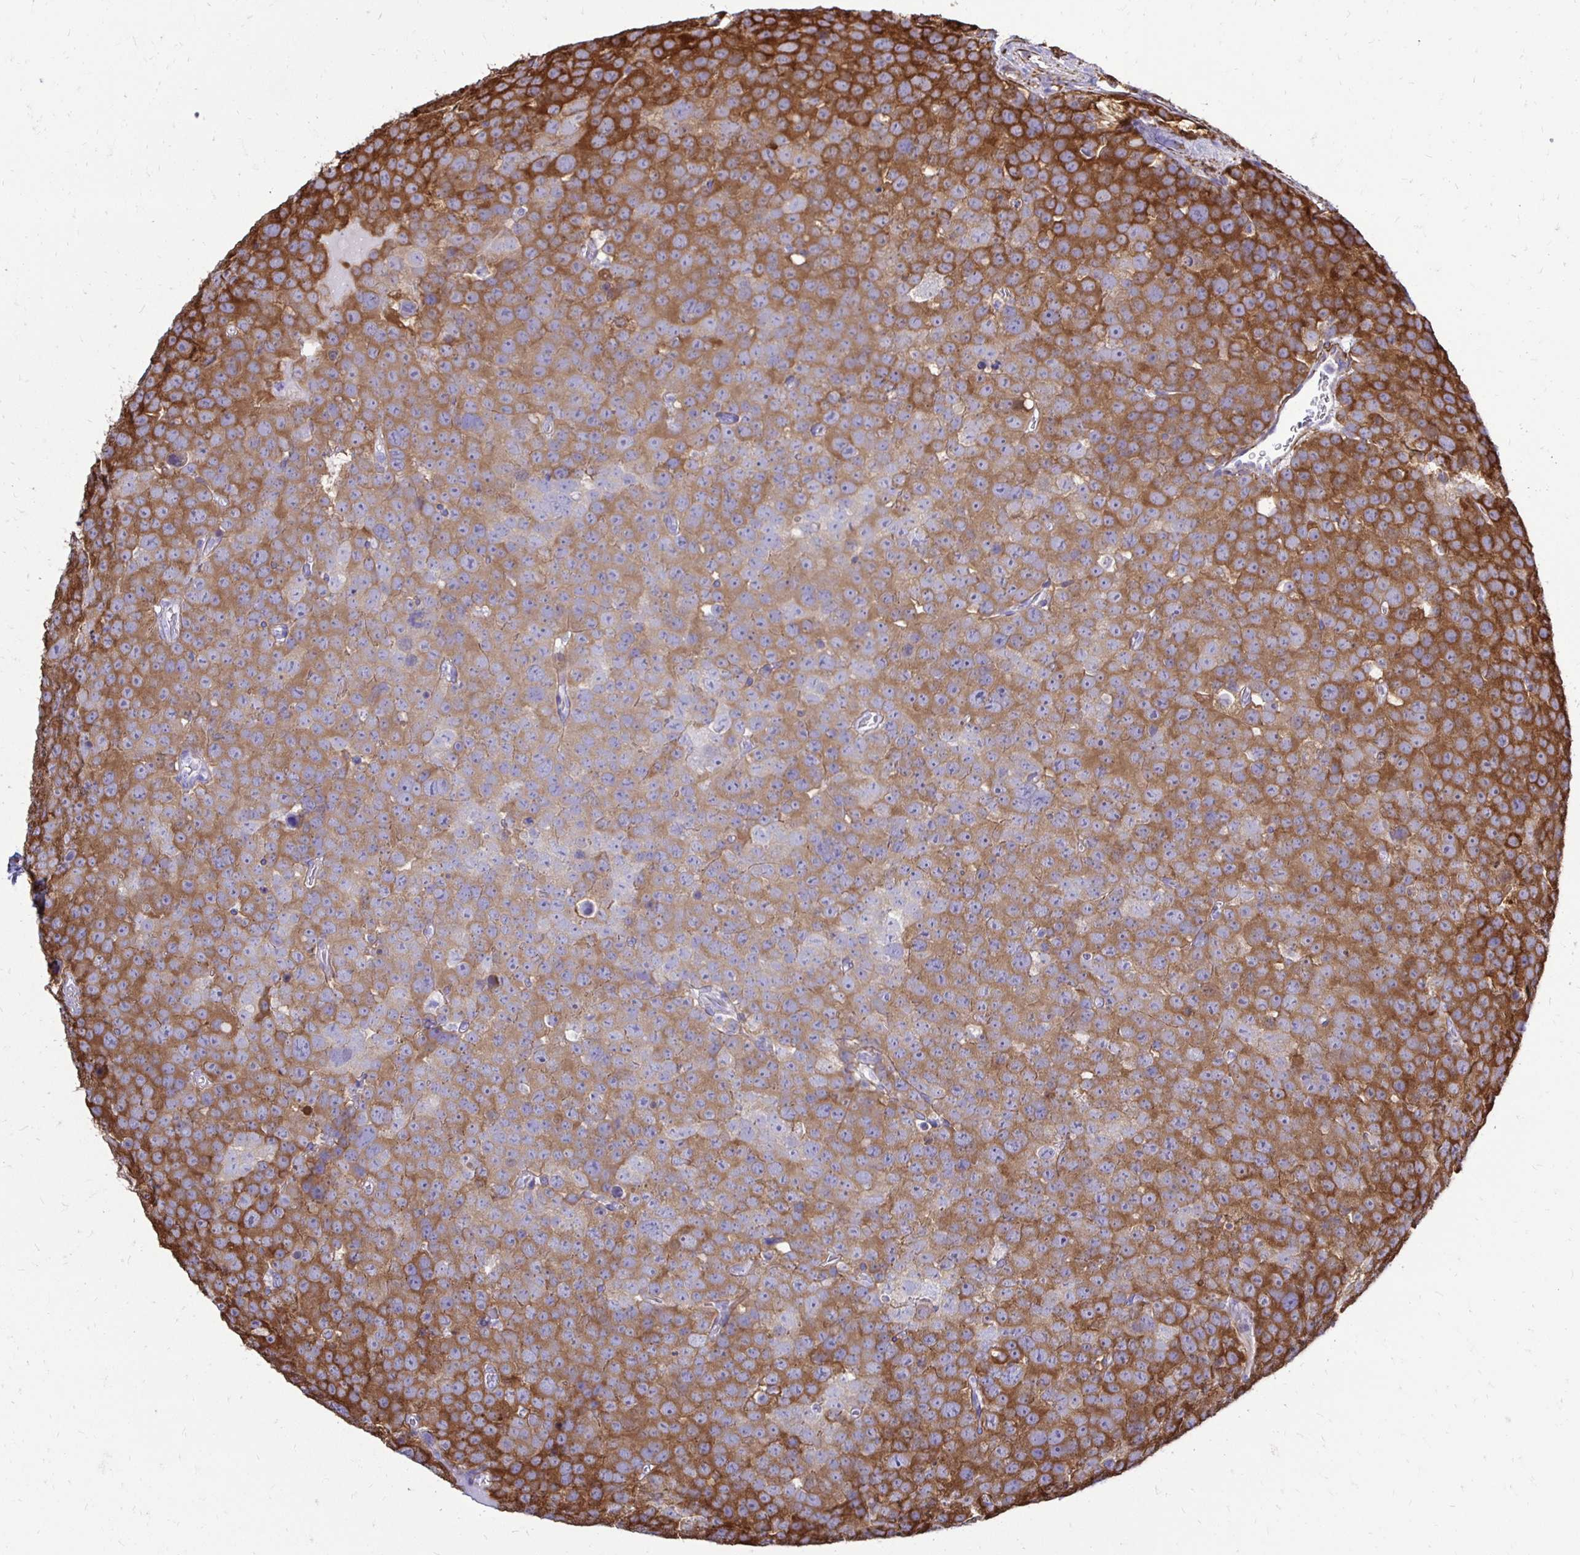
{"staining": {"intensity": "moderate", "quantity": ">75%", "location": "cytoplasmic/membranous"}, "tissue": "testis cancer", "cell_type": "Tumor cells", "image_type": "cancer", "snomed": [{"axis": "morphology", "description": "Seminoma, NOS"}, {"axis": "topography", "description": "Testis"}], "caption": "This micrograph exhibits IHC staining of testis seminoma, with medium moderate cytoplasmic/membranous expression in about >75% of tumor cells.", "gene": "CTPS1", "patient": {"sex": "male", "age": 71}}